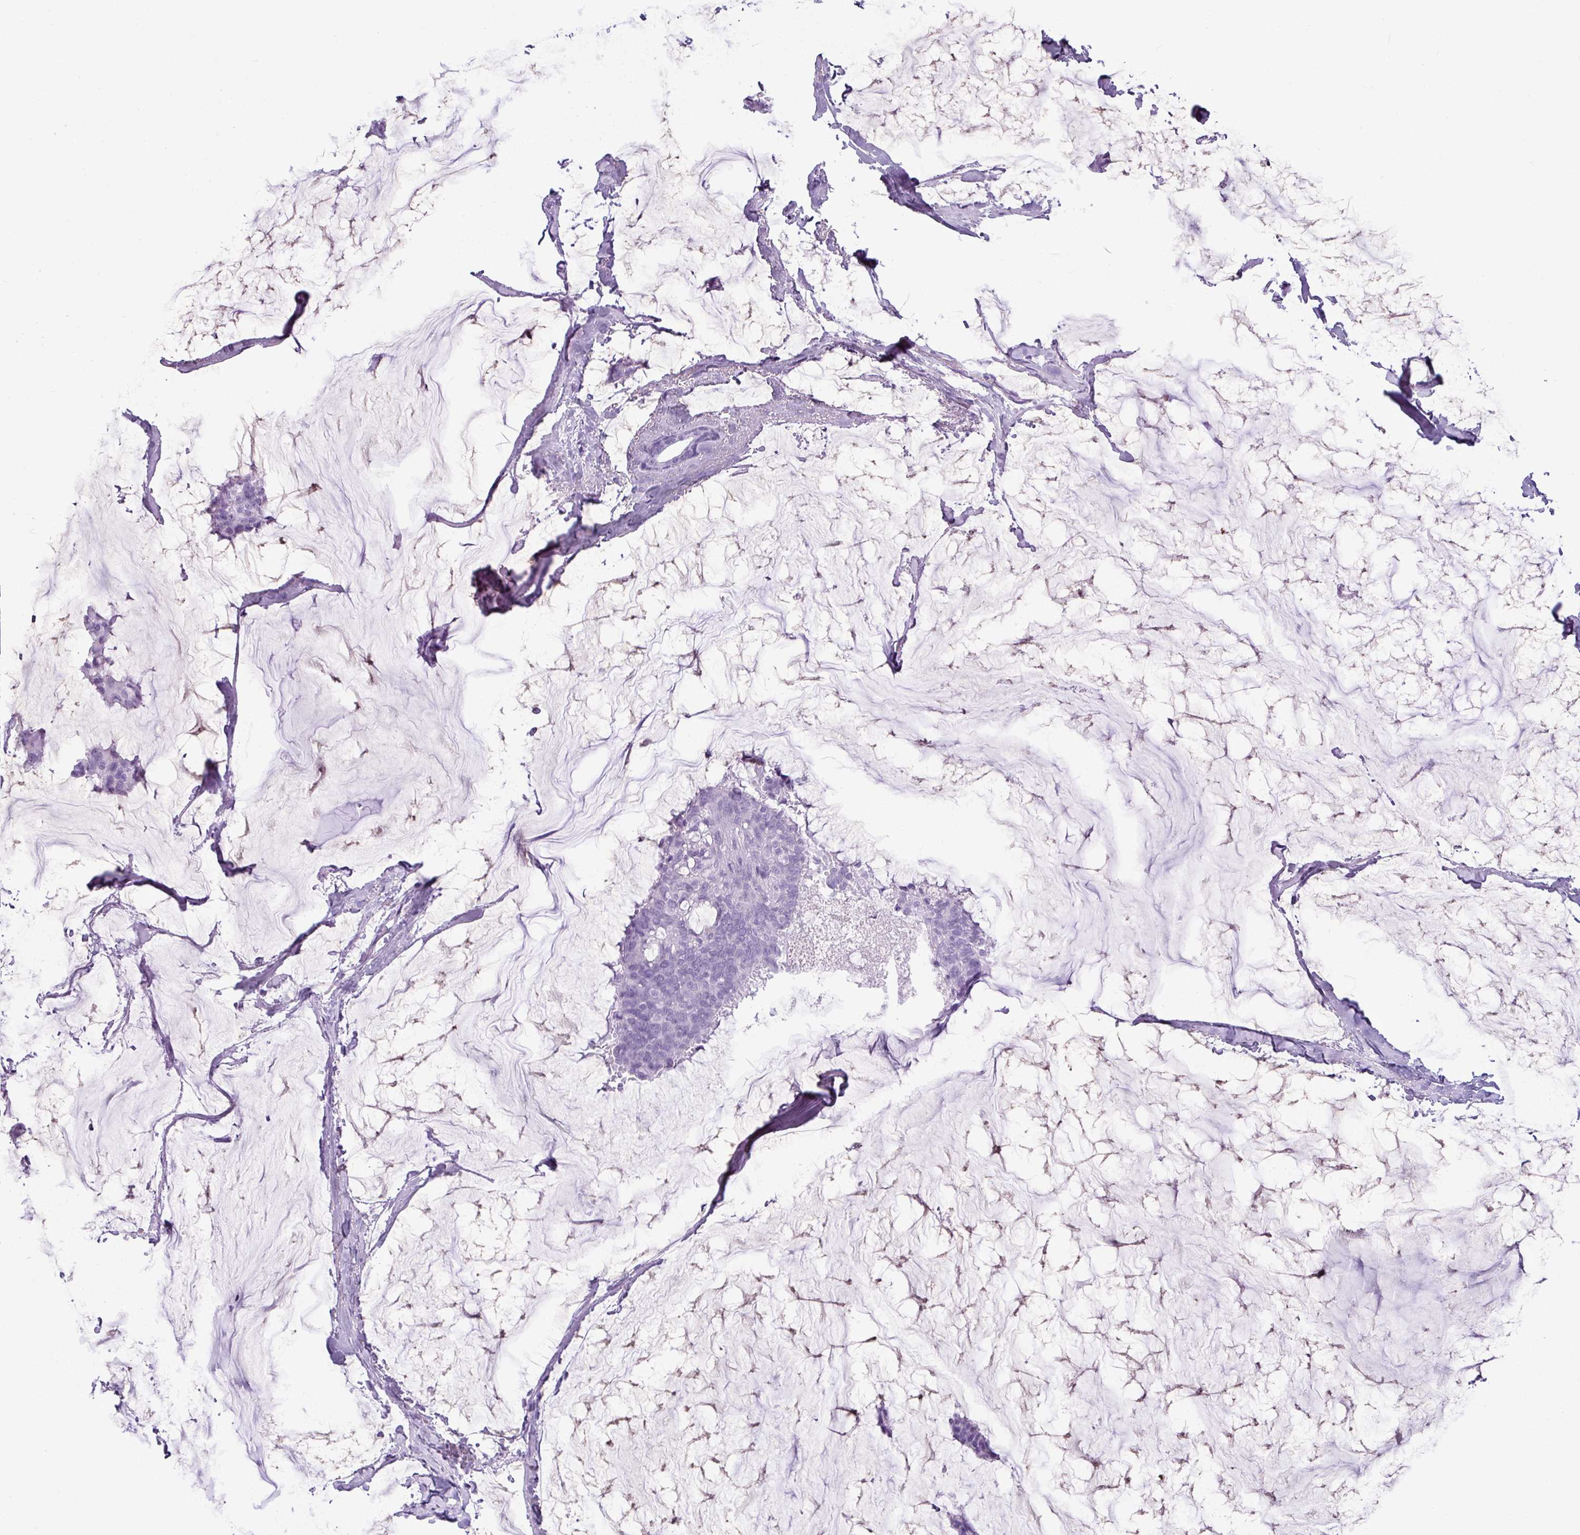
{"staining": {"intensity": "negative", "quantity": "none", "location": "none"}, "tissue": "breast cancer", "cell_type": "Tumor cells", "image_type": "cancer", "snomed": [{"axis": "morphology", "description": "Duct carcinoma"}, {"axis": "topography", "description": "Breast"}], "caption": "This is a photomicrograph of immunohistochemistry staining of breast cancer (intraductal carcinoma), which shows no expression in tumor cells.", "gene": "AMY1B", "patient": {"sex": "female", "age": 93}}